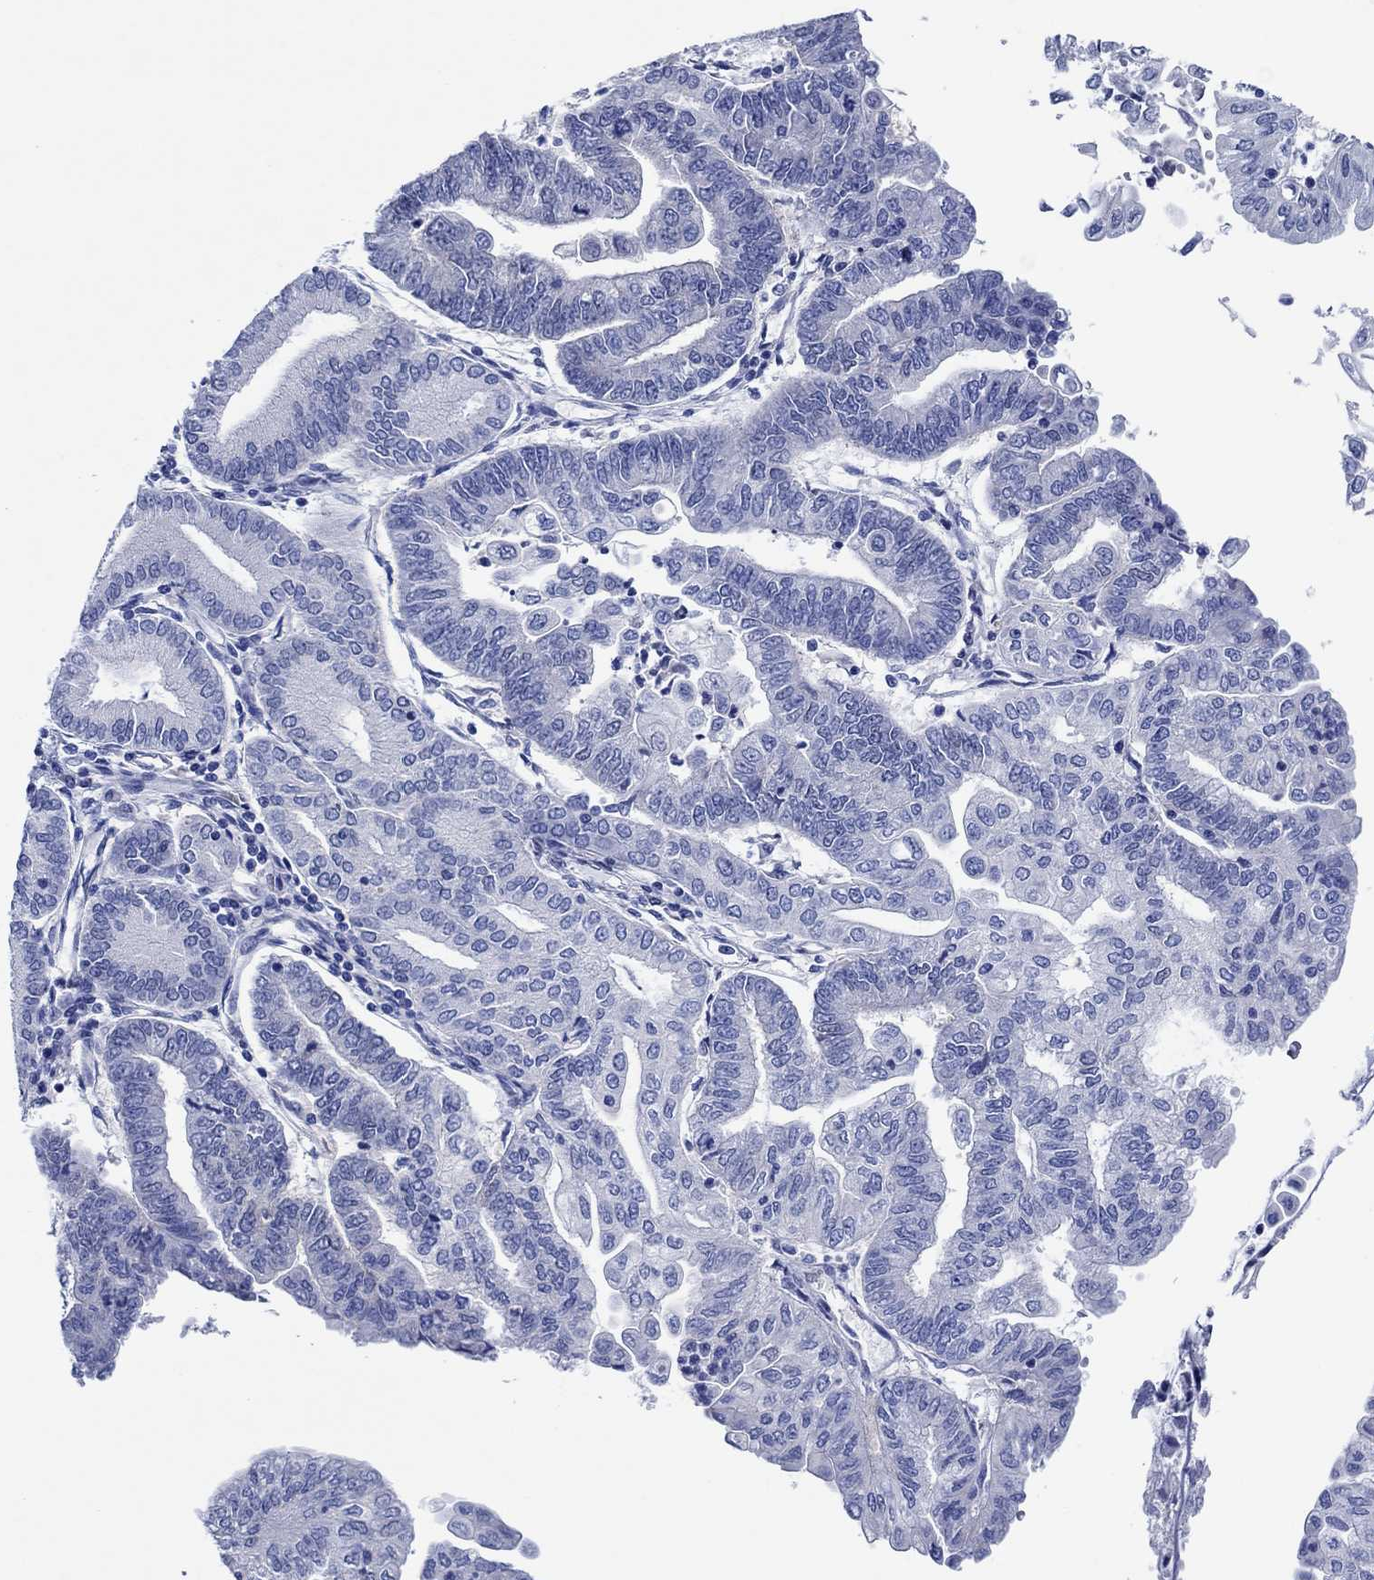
{"staining": {"intensity": "negative", "quantity": "none", "location": "none"}, "tissue": "endometrial cancer", "cell_type": "Tumor cells", "image_type": "cancer", "snomed": [{"axis": "morphology", "description": "Adenocarcinoma, NOS"}, {"axis": "topography", "description": "Endometrium"}], "caption": "An immunohistochemistry (IHC) image of endometrial cancer is shown. There is no staining in tumor cells of endometrial cancer.", "gene": "CPNE6", "patient": {"sex": "female", "age": 55}}